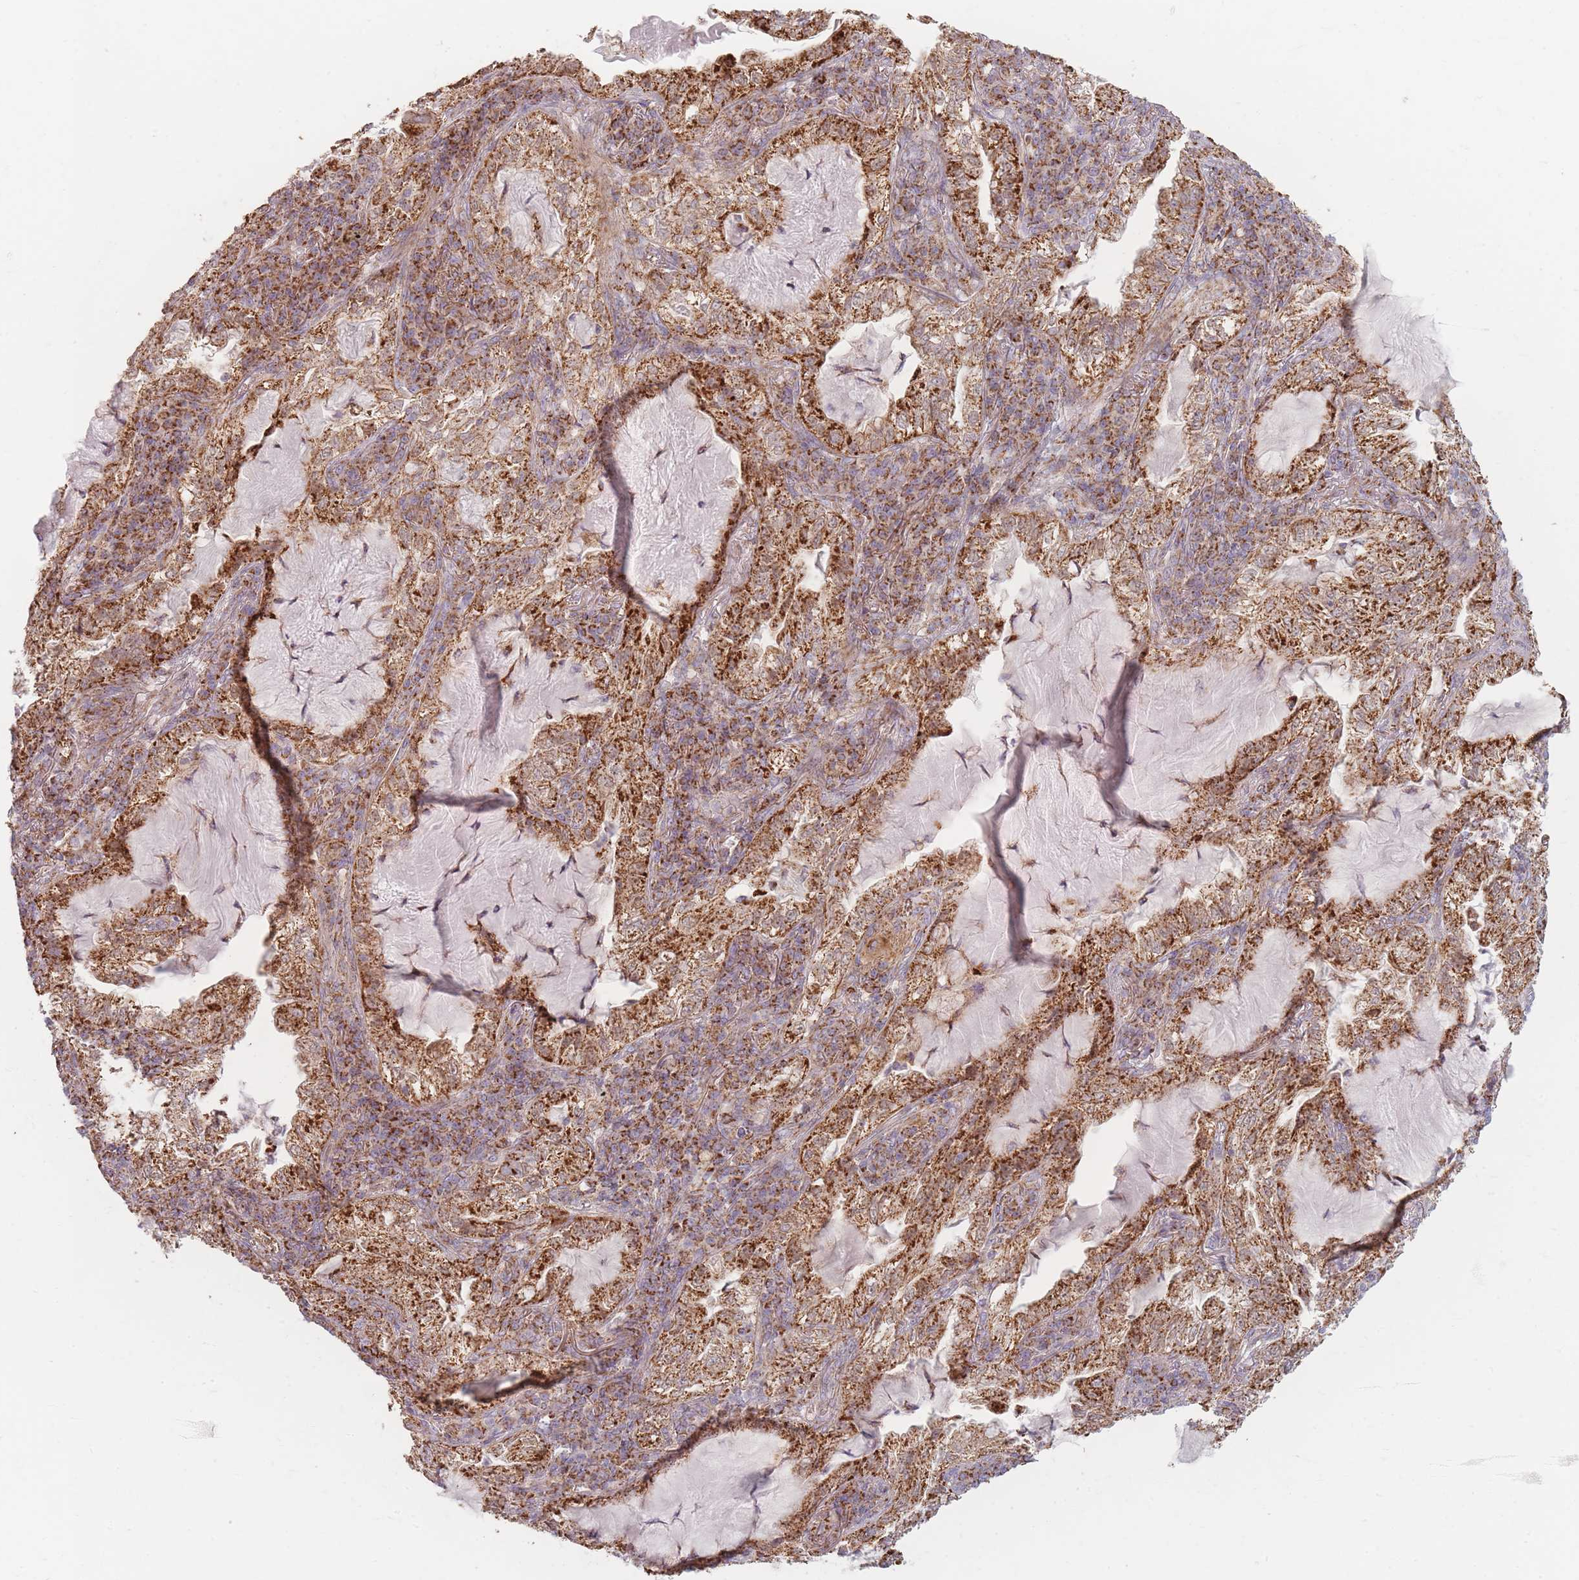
{"staining": {"intensity": "strong", "quantity": ">75%", "location": "cytoplasmic/membranous"}, "tissue": "lung cancer", "cell_type": "Tumor cells", "image_type": "cancer", "snomed": [{"axis": "morphology", "description": "Adenocarcinoma, NOS"}, {"axis": "topography", "description": "Lung"}], "caption": "The image exhibits immunohistochemical staining of lung cancer (adenocarcinoma). There is strong cytoplasmic/membranous staining is identified in approximately >75% of tumor cells.", "gene": "ESRP2", "patient": {"sex": "female", "age": 73}}